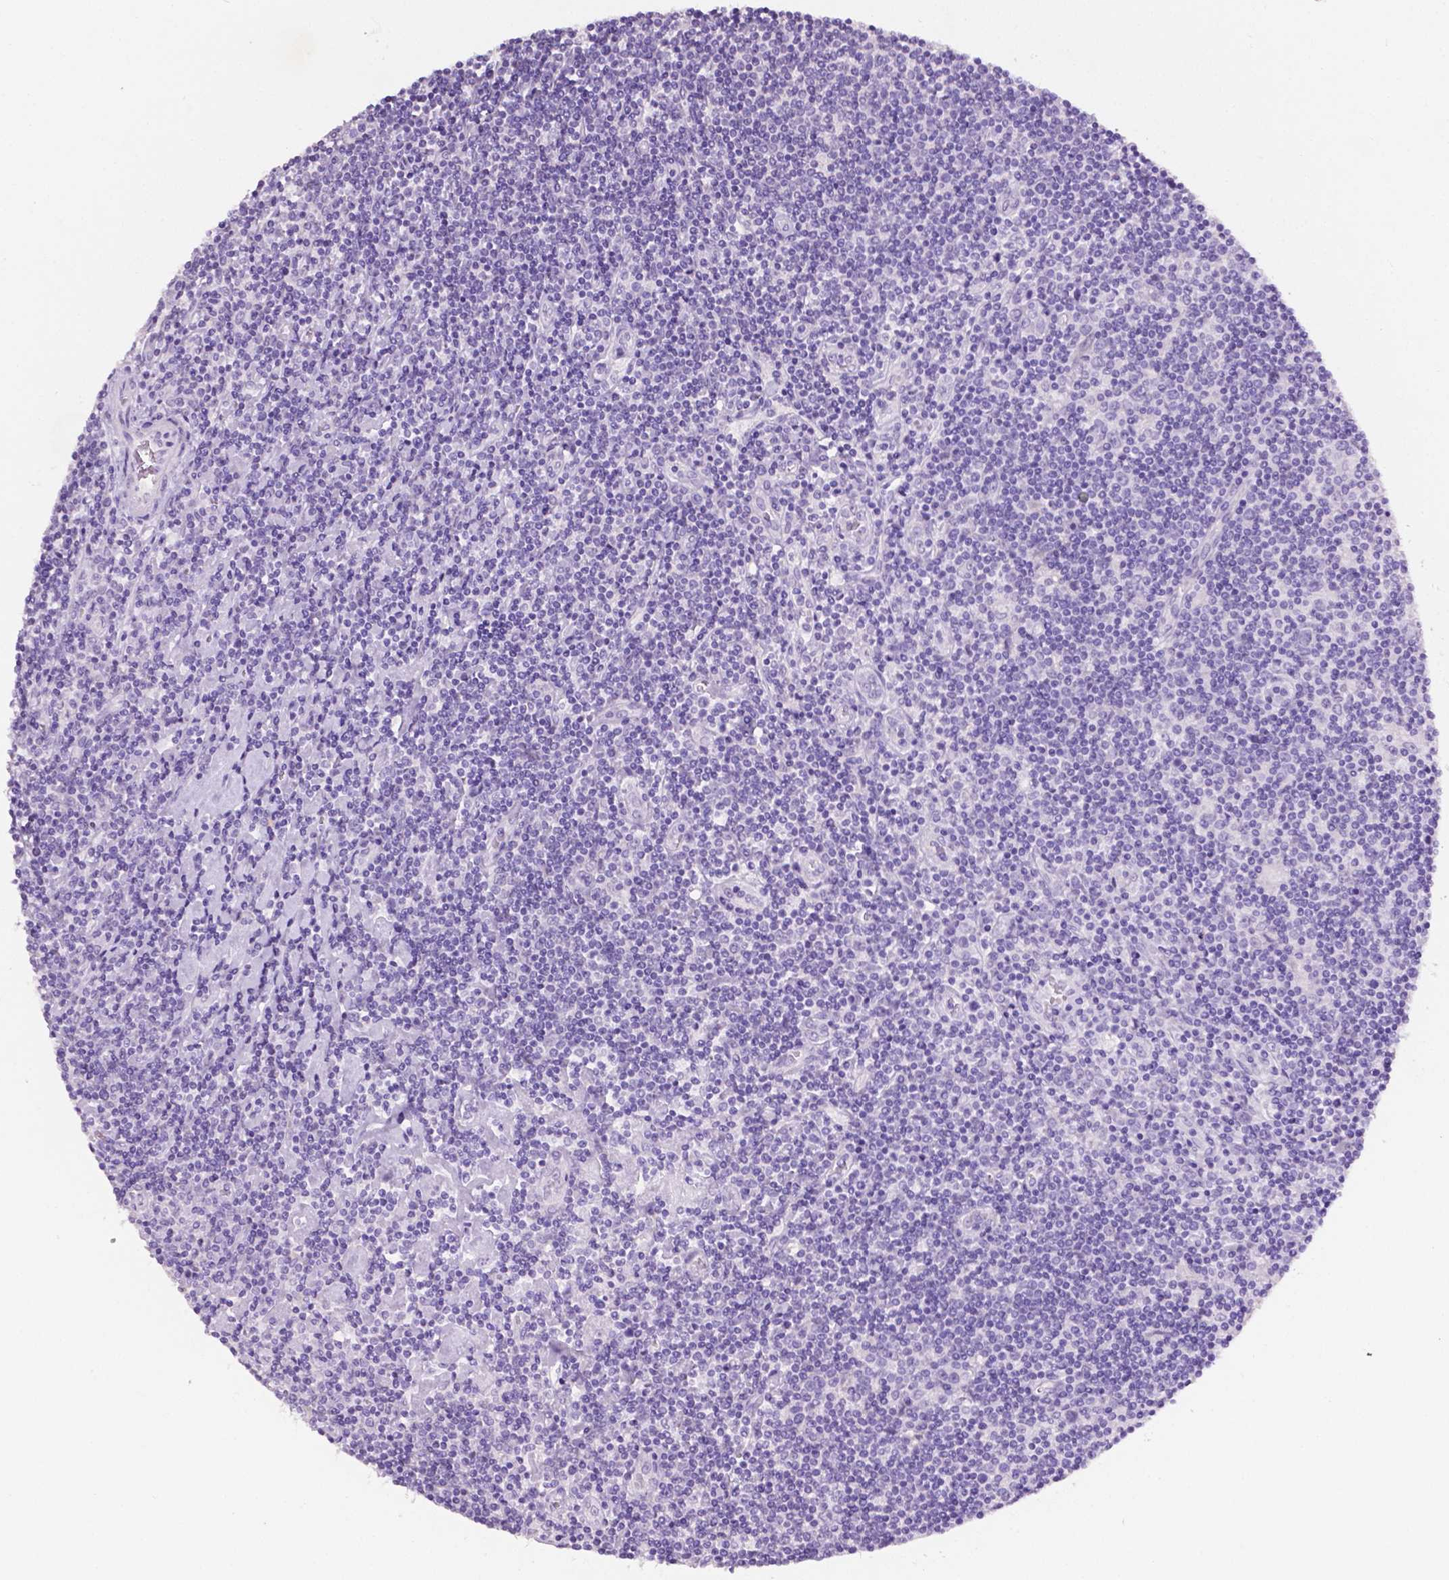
{"staining": {"intensity": "negative", "quantity": "none", "location": "none"}, "tissue": "lymphoma", "cell_type": "Tumor cells", "image_type": "cancer", "snomed": [{"axis": "morphology", "description": "Hodgkin's disease, NOS"}, {"axis": "topography", "description": "Lymph node"}], "caption": "Micrograph shows no significant protein expression in tumor cells of Hodgkin's disease.", "gene": "TACSTD2", "patient": {"sex": "male", "age": 40}}